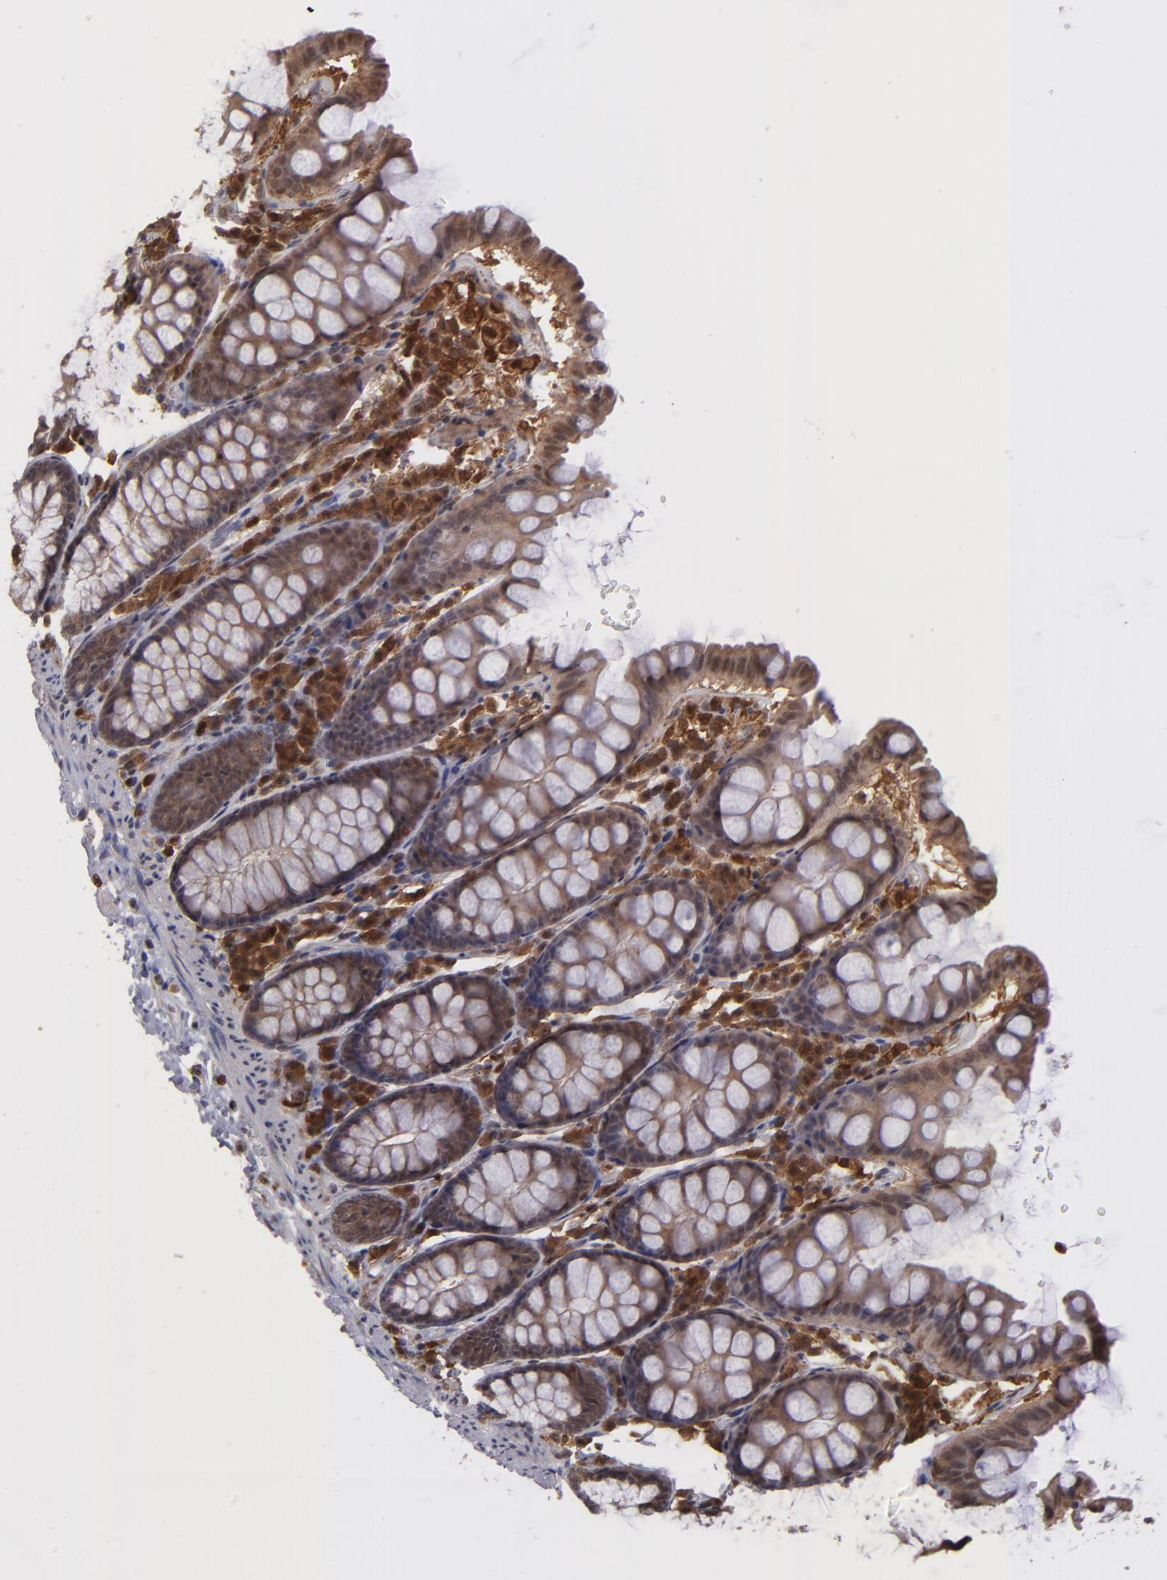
{"staining": {"intensity": "moderate", "quantity": ">75%", "location": "cytoplasmic/membranous,nuclear"}, "tissue": "colon", "cell_type": "Endothelial cells", "image_type": "normal", "snomed": [{"axis": "morphology", "description": "Normal tissue, NOS"}, {"axis": "topography", "description": "Colon"}], "caption": "Protein expression analysis of normal colon demonstrates moderate cytoplasmic/membranous,nuclear positivity in approximately >75% of endothelial cells.", "gene": "GRB2", "patient": {"sex": "female", "age": 61}}